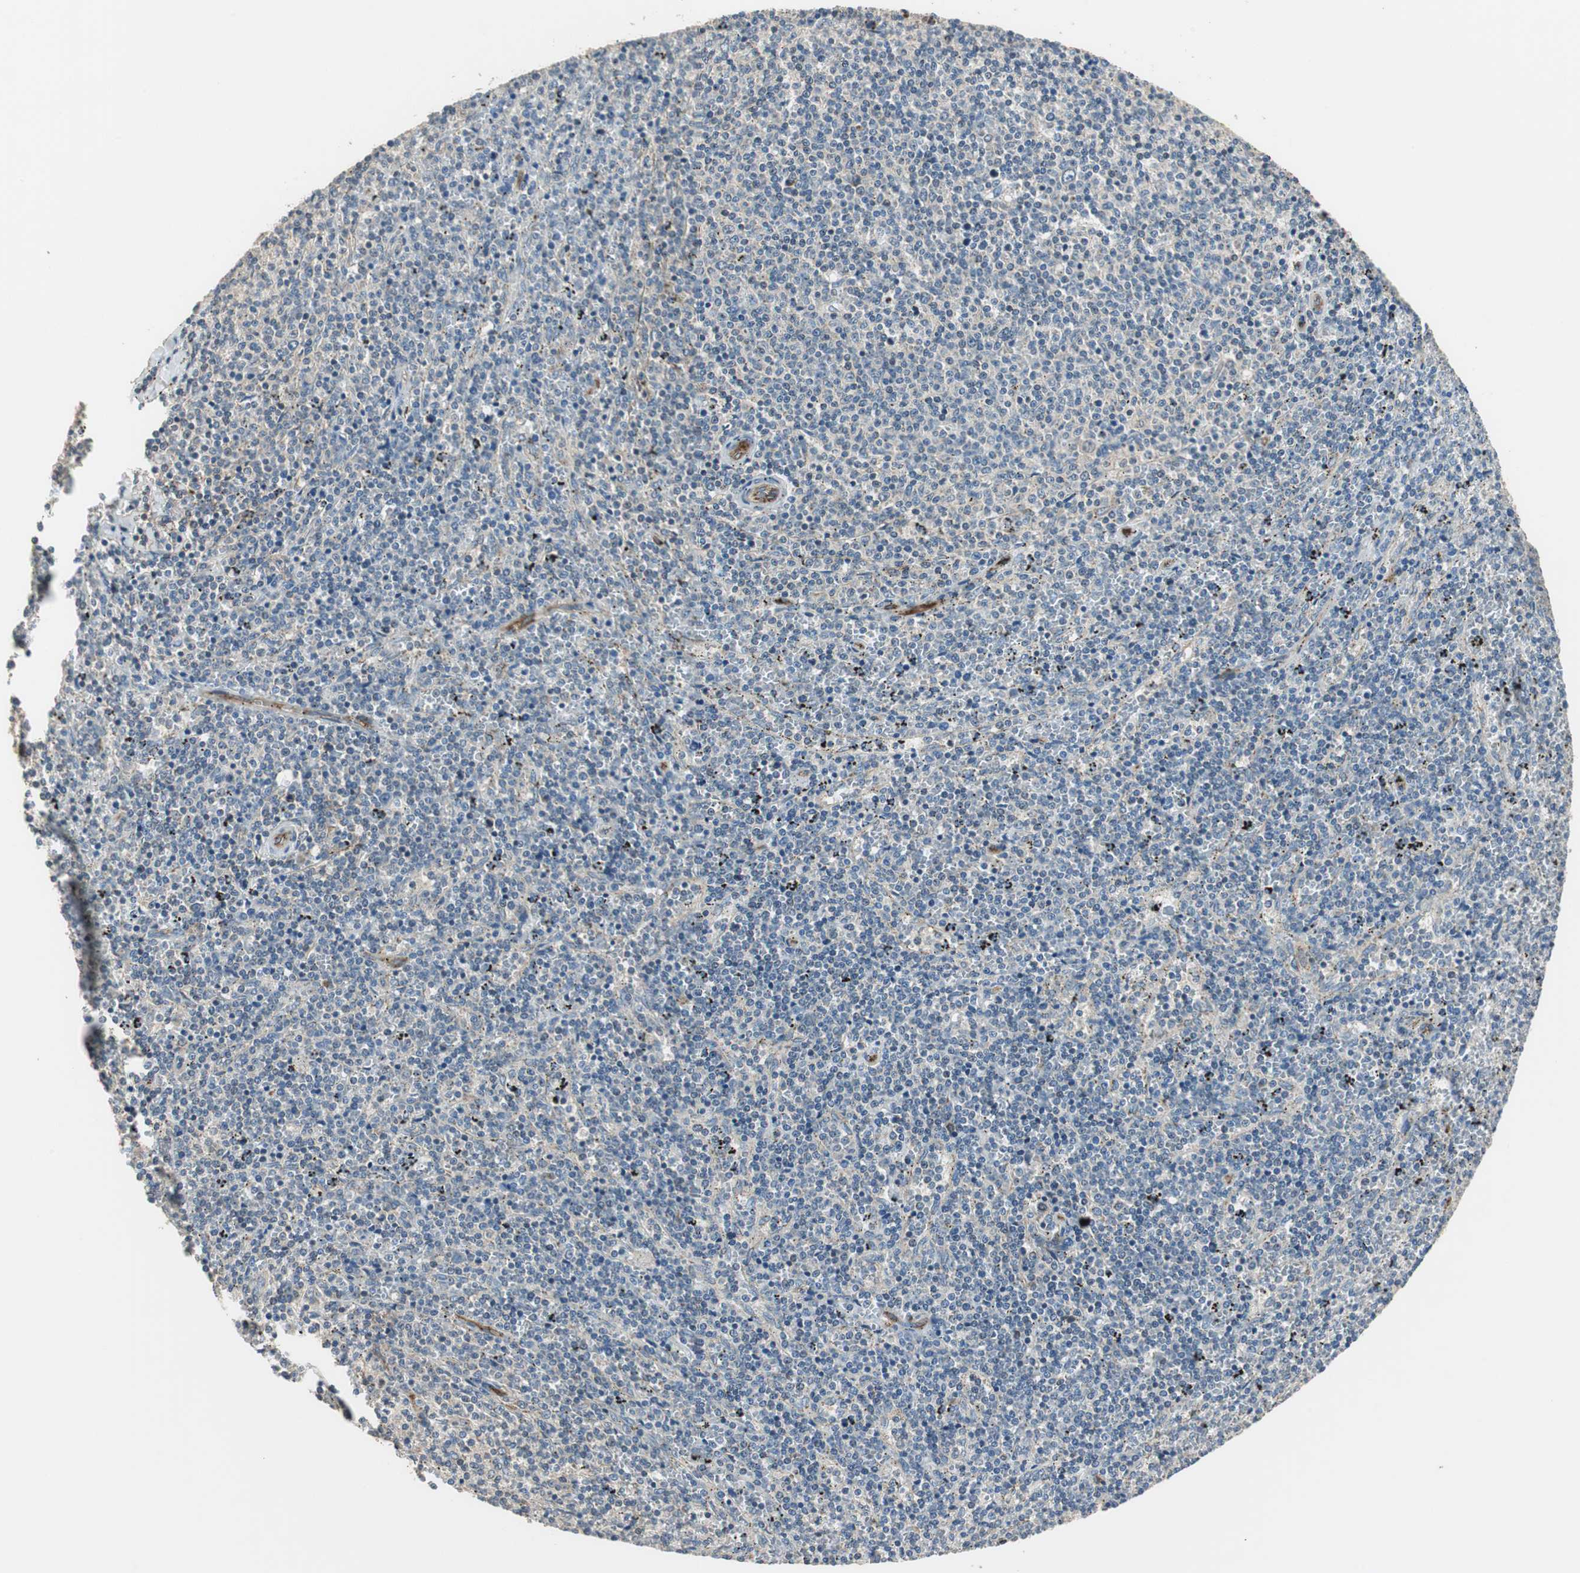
{"staining": {"intensity": "weak", "quantity": "25%-75%", "location": "cytoplasmic/membranous"}, "tissue": "lymphoma", "cell_type": "Tumor cells", "image_type": "cancer", "snomed": [{"axis": "morphology", "description": "Malignant lymphoma, non-Hodgkin's type, Low grade"}, {"axis": "topography", "description": "Spleen"}], "caption": "Immunohistochemical staining of lymphoma exhibits low levels of weak cytoplasmic/membranous staining in about 25%-75% of tumor cells.", "gene": "MSTO1", "patient": {"sex": "female", "age": 50}}